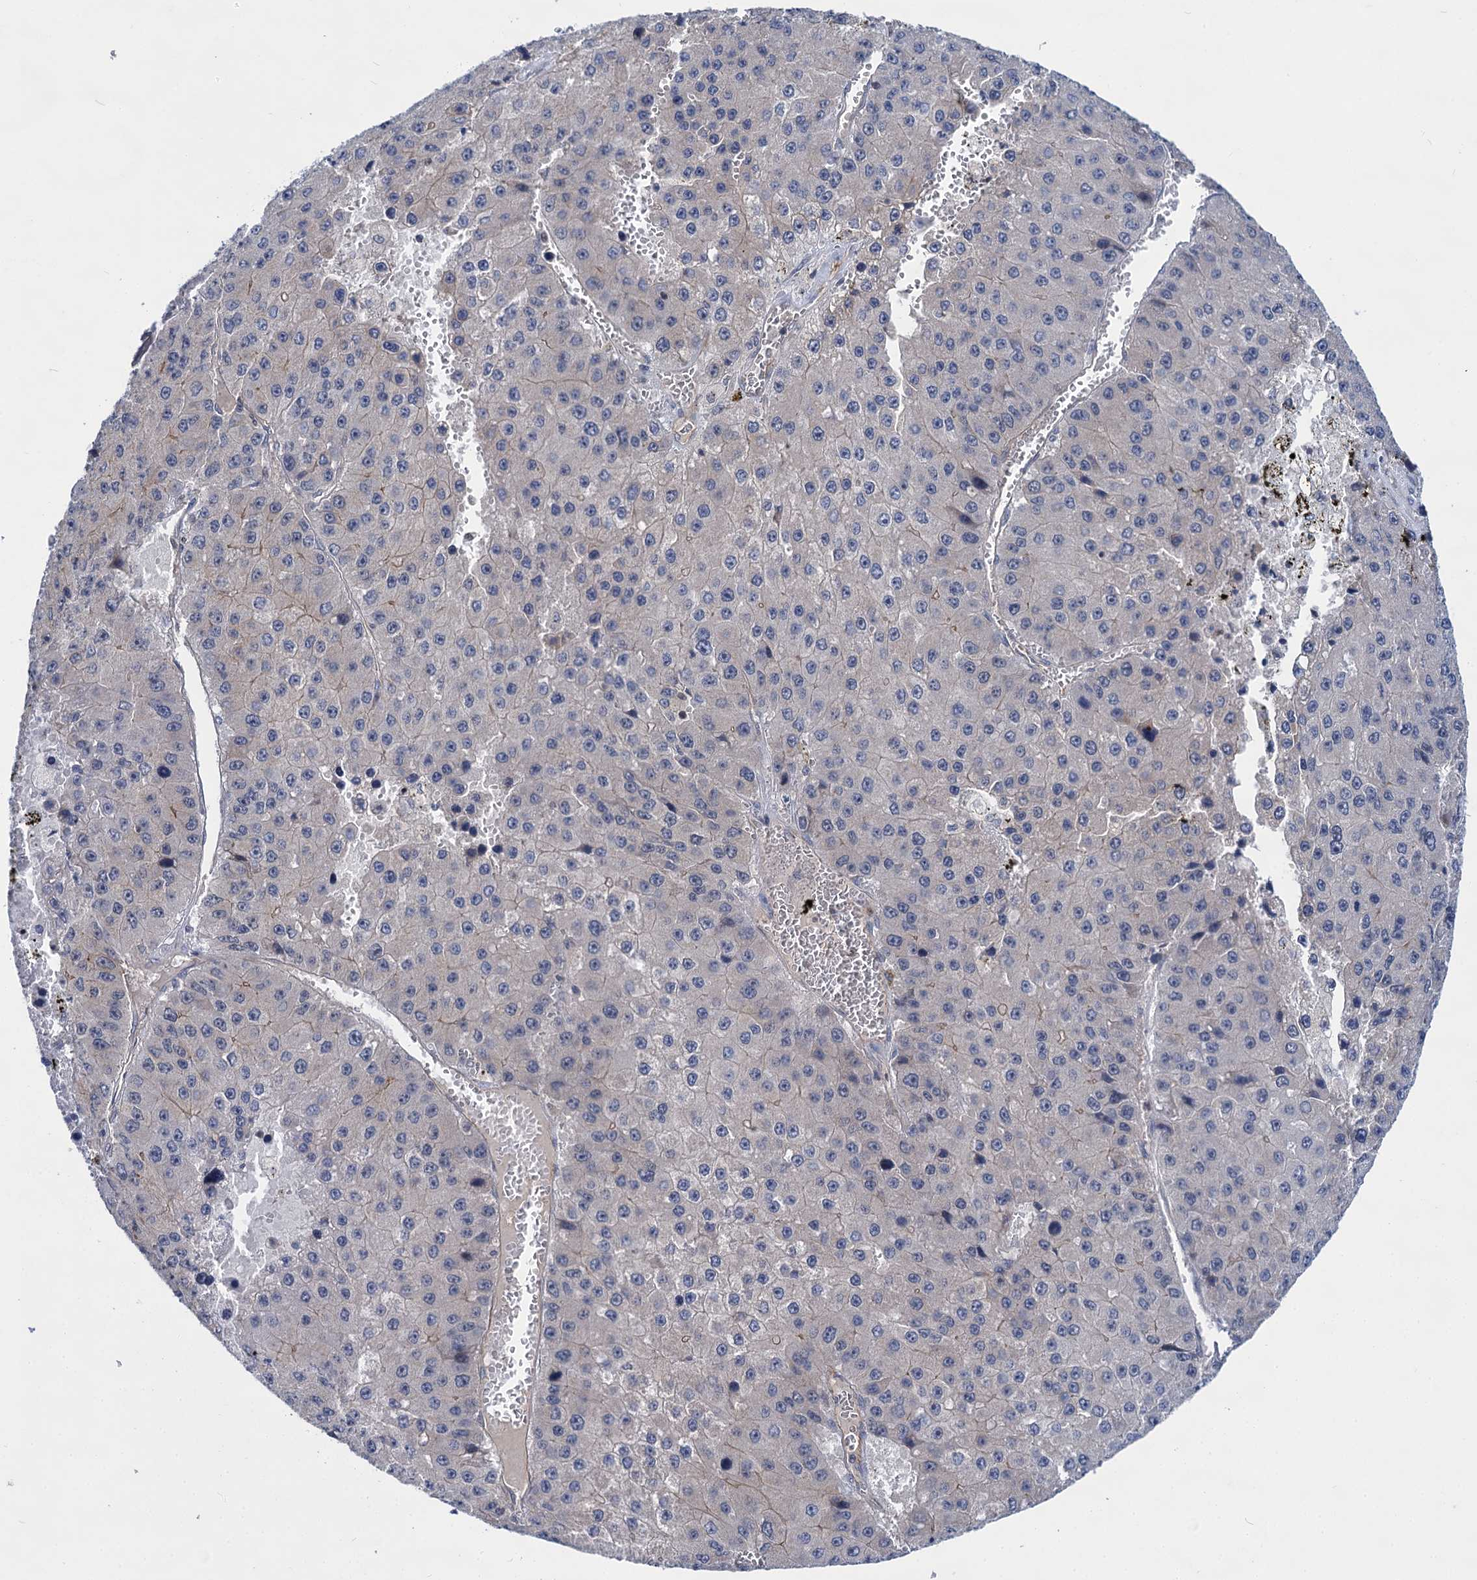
{"staining": {"intensity": "negative", "quantity": "none", "location": "none"}, "tissue": "liver cancer", "cell_type": "Tumor cells", "image_type": "cancer", "snomed": [{"axis": "morphology", "description": "Carcinoma, Hepatocellular, NOS"}, {"axis": "topography", "description": "Liver"}], "caption": "Immunohistochemistry (IHC) image of human liver cancer (hepatocellular carcinoma) stained for a protein (brown), which exhibits no staining in tumor cells. The staining is performed using DAB (3,3'-diaminobenzidine) brown chromogen with nuclei counter-stained in using hematoxylin.", "gene": "ABLIM1", "patient": {"sex": "female", "age": 73}}